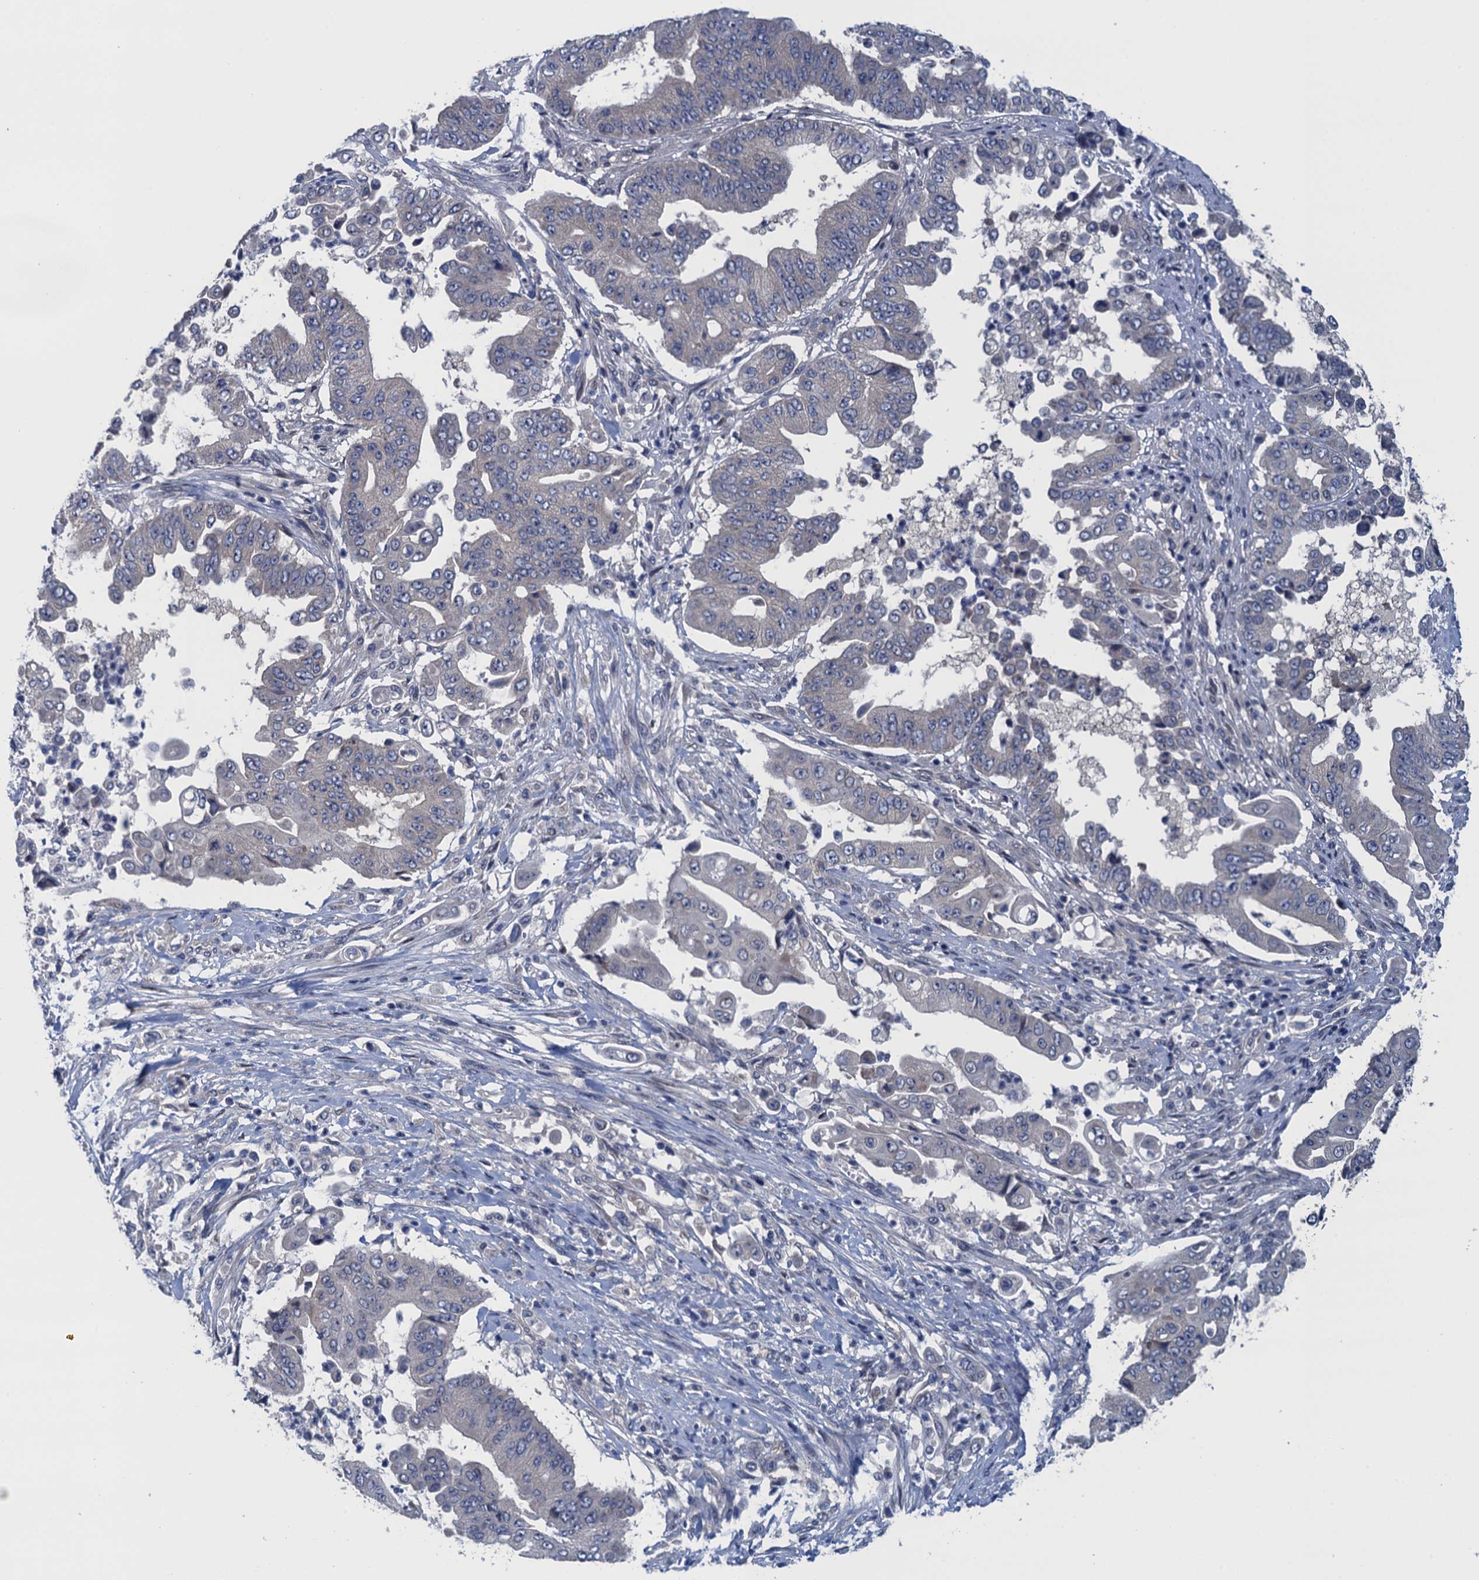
{"staining": {"intensity": "negative", "quantity": "none", "location": "none"}, "tissue": "pancreatic cancer", "cell_type": "Tumor cells", "image_type": "cancer", "snomed": [{"axis": "morphology", "description": "Adenocarcinoma, NOS"}, {"axis": "topography", "description": "Pancreas"}], "caption": "An immunohistochemistry (IHC) image of adenocarcinoma (pancreatic) is shown. There is no staining in tumor cells of adenocarcinoma (pancreatic).", "gene": "CTU2", "patient": {"sex": "female", "age": 77}}